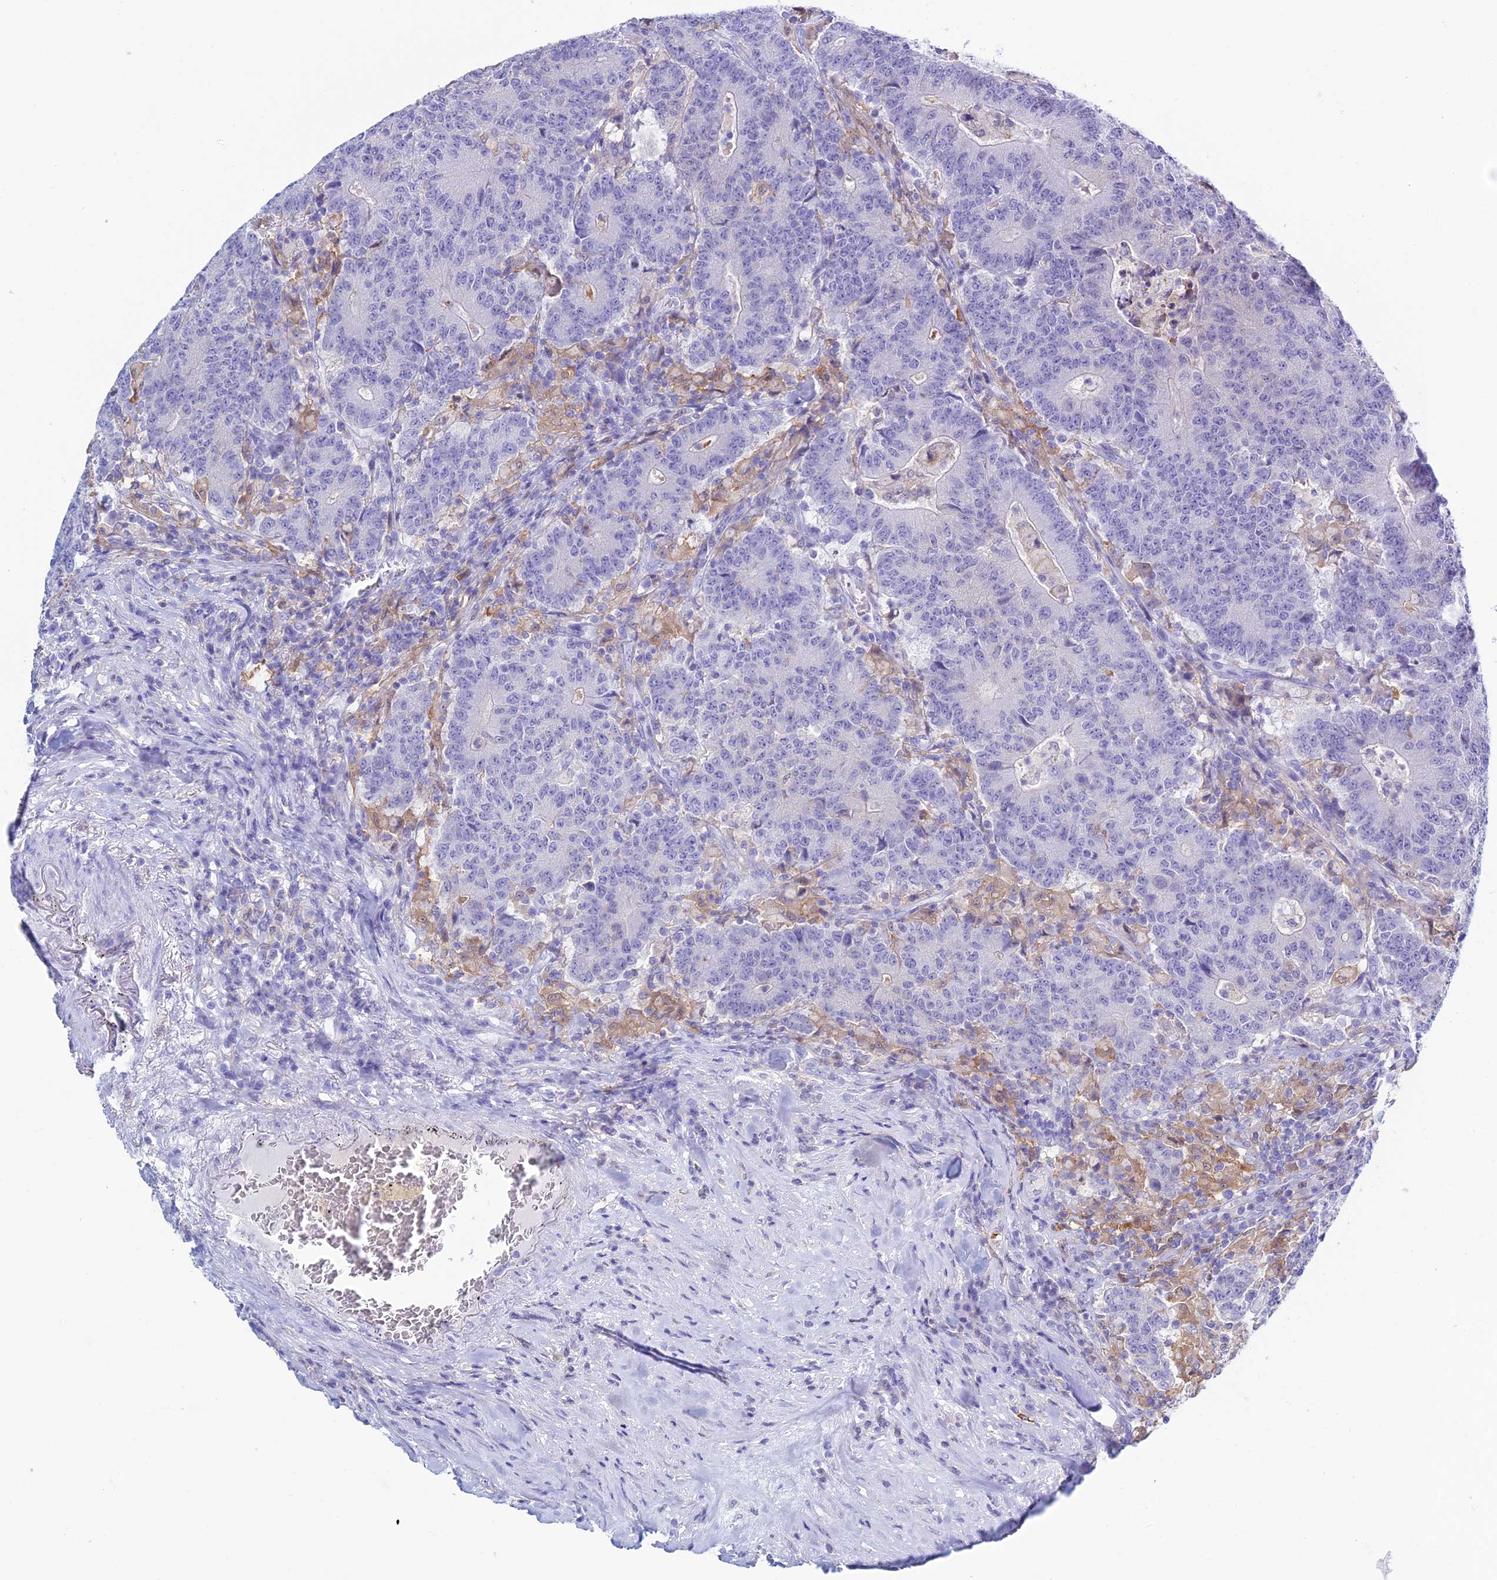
{"staining": {"intensity": "negative", "quantity": "none", "location": "none"}, "tissue": "colorectal cancer", "cell_type": "Tumor cells", "image_type": "cancer", "snomed": [{"axis": "morphology", "description": "Adenocarcinoma, NOS"}, {"axis": "topography", "description": "Colon"}], "caption": "There is no significant expression in tumor cells of colorectal cancer.", "gene": "KCNK17", "patient": {"sex": "female", "age": 75}}